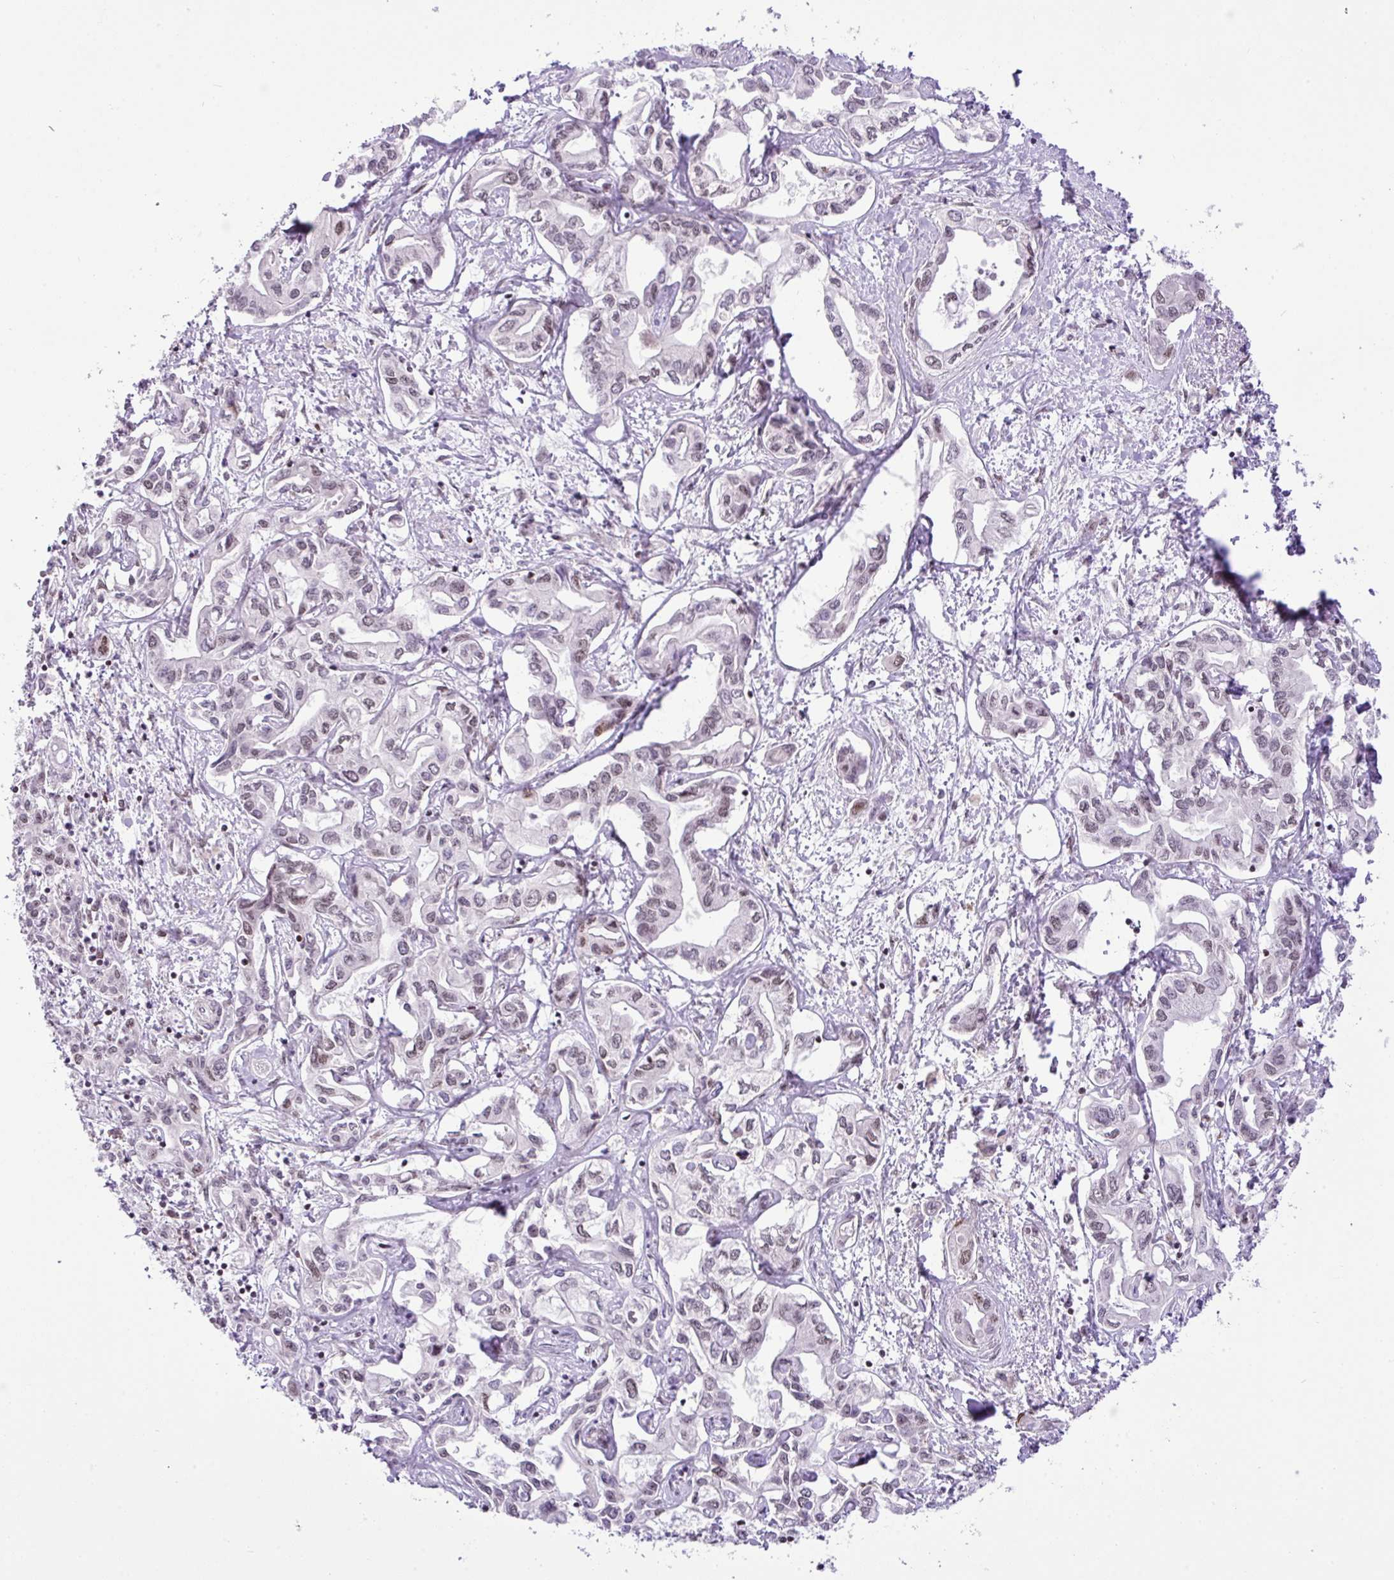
{"staining": {"intensity": "negative", "quantity": "none", "location": "none"}, "tissue": "liver cancer", "cell_type": "Tumor cells", "image_type": "cancer", "snomed": [{"axis": "morphology", "description": "Cholangiocarcinoma"}, {"axis": "topography", "description": "Liver"}], "caption": "Human cholangiocarcinoma (liver) stained for a protein using immunohistochemistry (IHC) displays no staining in tumor cells.", "gene": "CCDC137", "patient": {"sex": "female", "age": 64}}